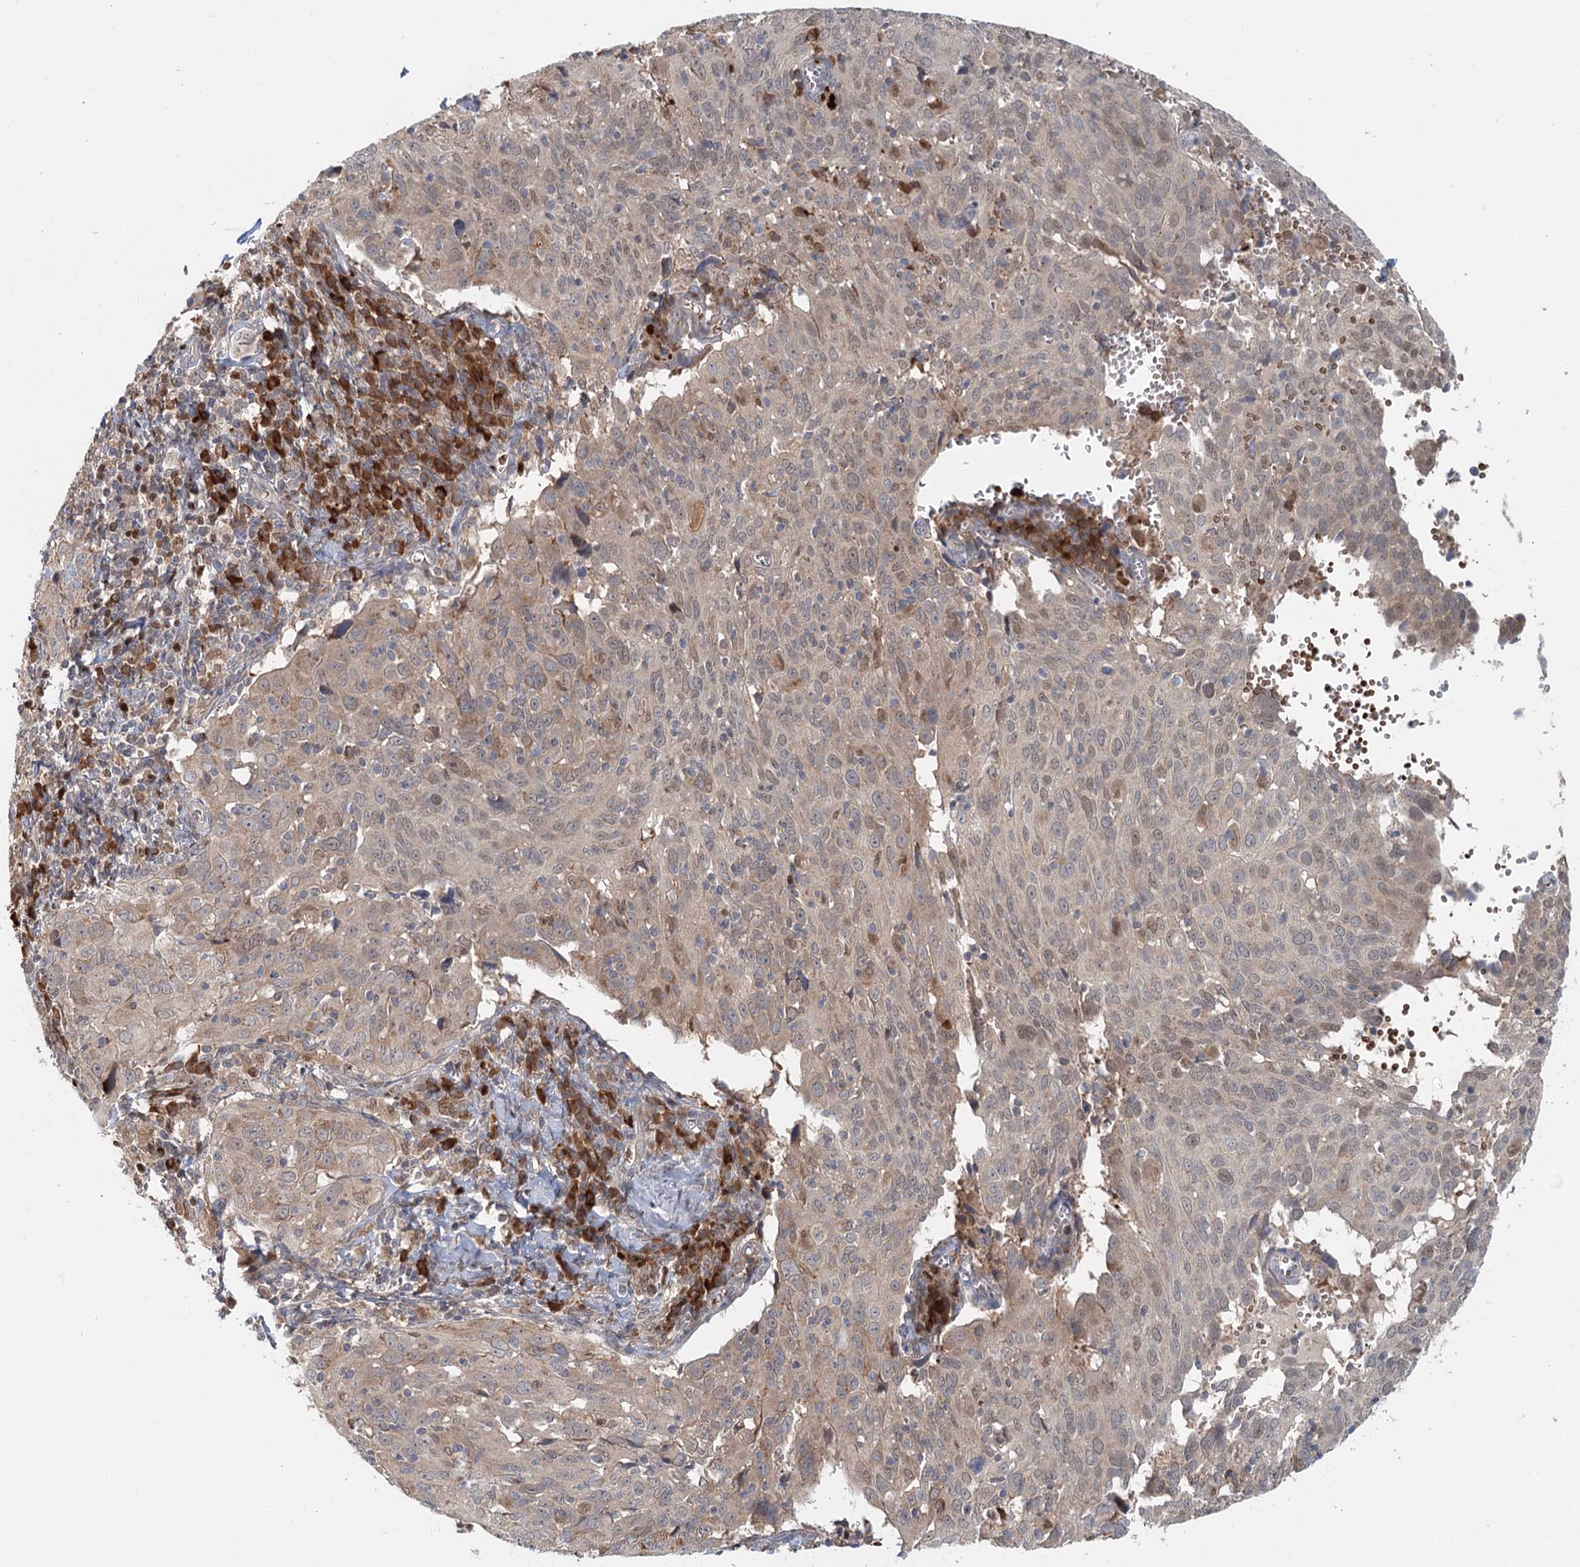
{"staining": {"intensity": "weak", "quantity": "25%-75%", "location": "cytoplasmic/membranous,nuclear"}, "tissue": "cervical cancer", "cell_type": "Tumor cells", "image_type": "cancer", "snomed": [{"axis": "morphology", "description": "Squamous cell carcinoma, NOS"}, {"axis": "topography", "description": "Cervix"}], "caption": "Immunohistochemical staining of human squamous cell carcinoma (cervical) exhibits low levels of weak cytoplasmic/membranous and nuclear protein positivity in about 25%-75% of tumor cells.", "gene": "ADK", "patient": {"sex": "female", "age": 31}}